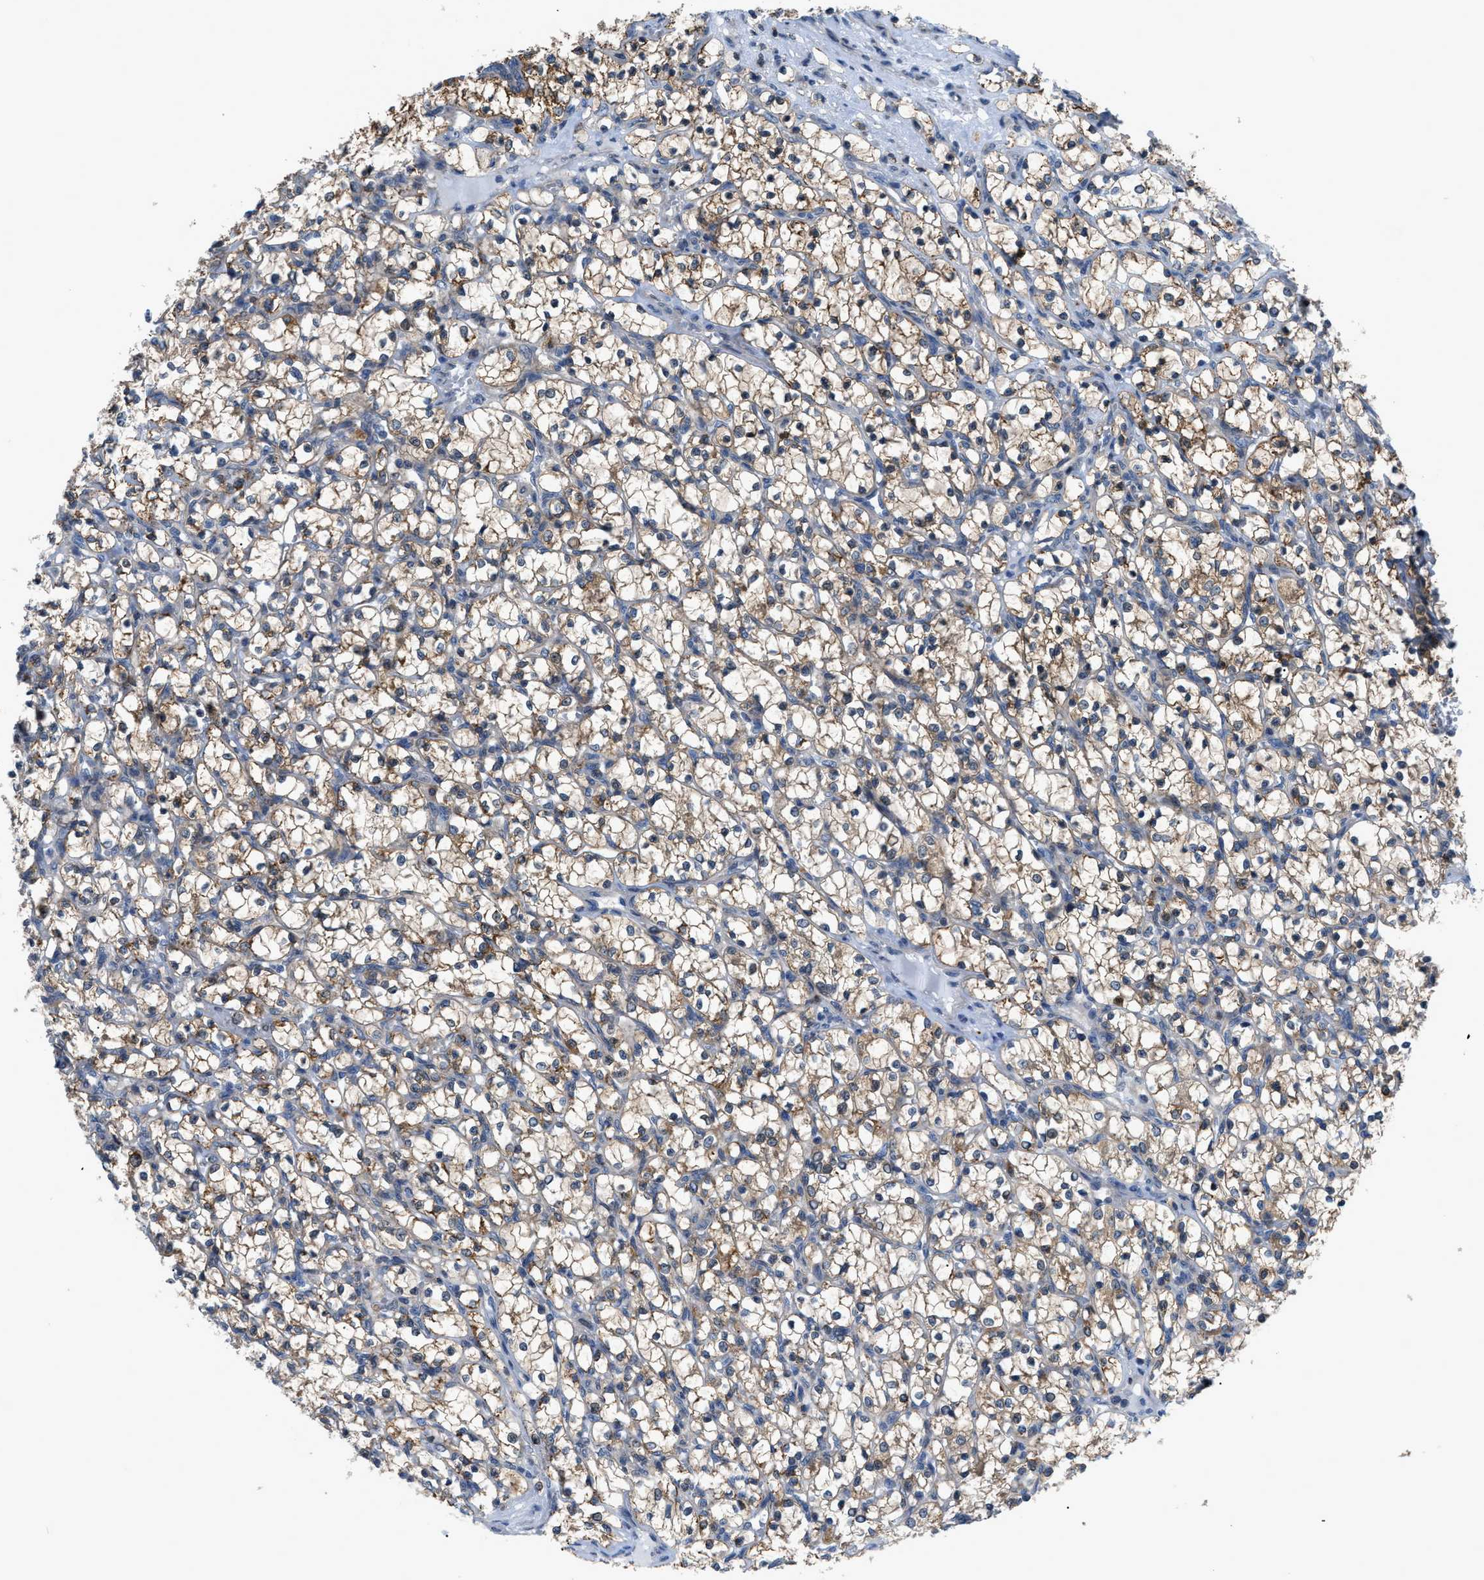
{"staining": {"intensity": "weak", "quantity": ">75%", "location": "cytoplasmic/membranous"}, "tissue": "renal cancer", "cell_type": "Tumor cells", "image_type": "cancer", "snomed": [{"axis": "morphology", "description": "Adenocarcinoma, NOS"}, {"axis": "topography", "description": "Kidney"}], "caption": "Immunohistochemical staining of renal cancer (adenocarcinoma) reveals low levels of weak cytoplasmic/membranous protein staining in approximately >75% of tumor cells.", "gene": "TMEM45B", "patient": {"sex": "female", "age": 69}}